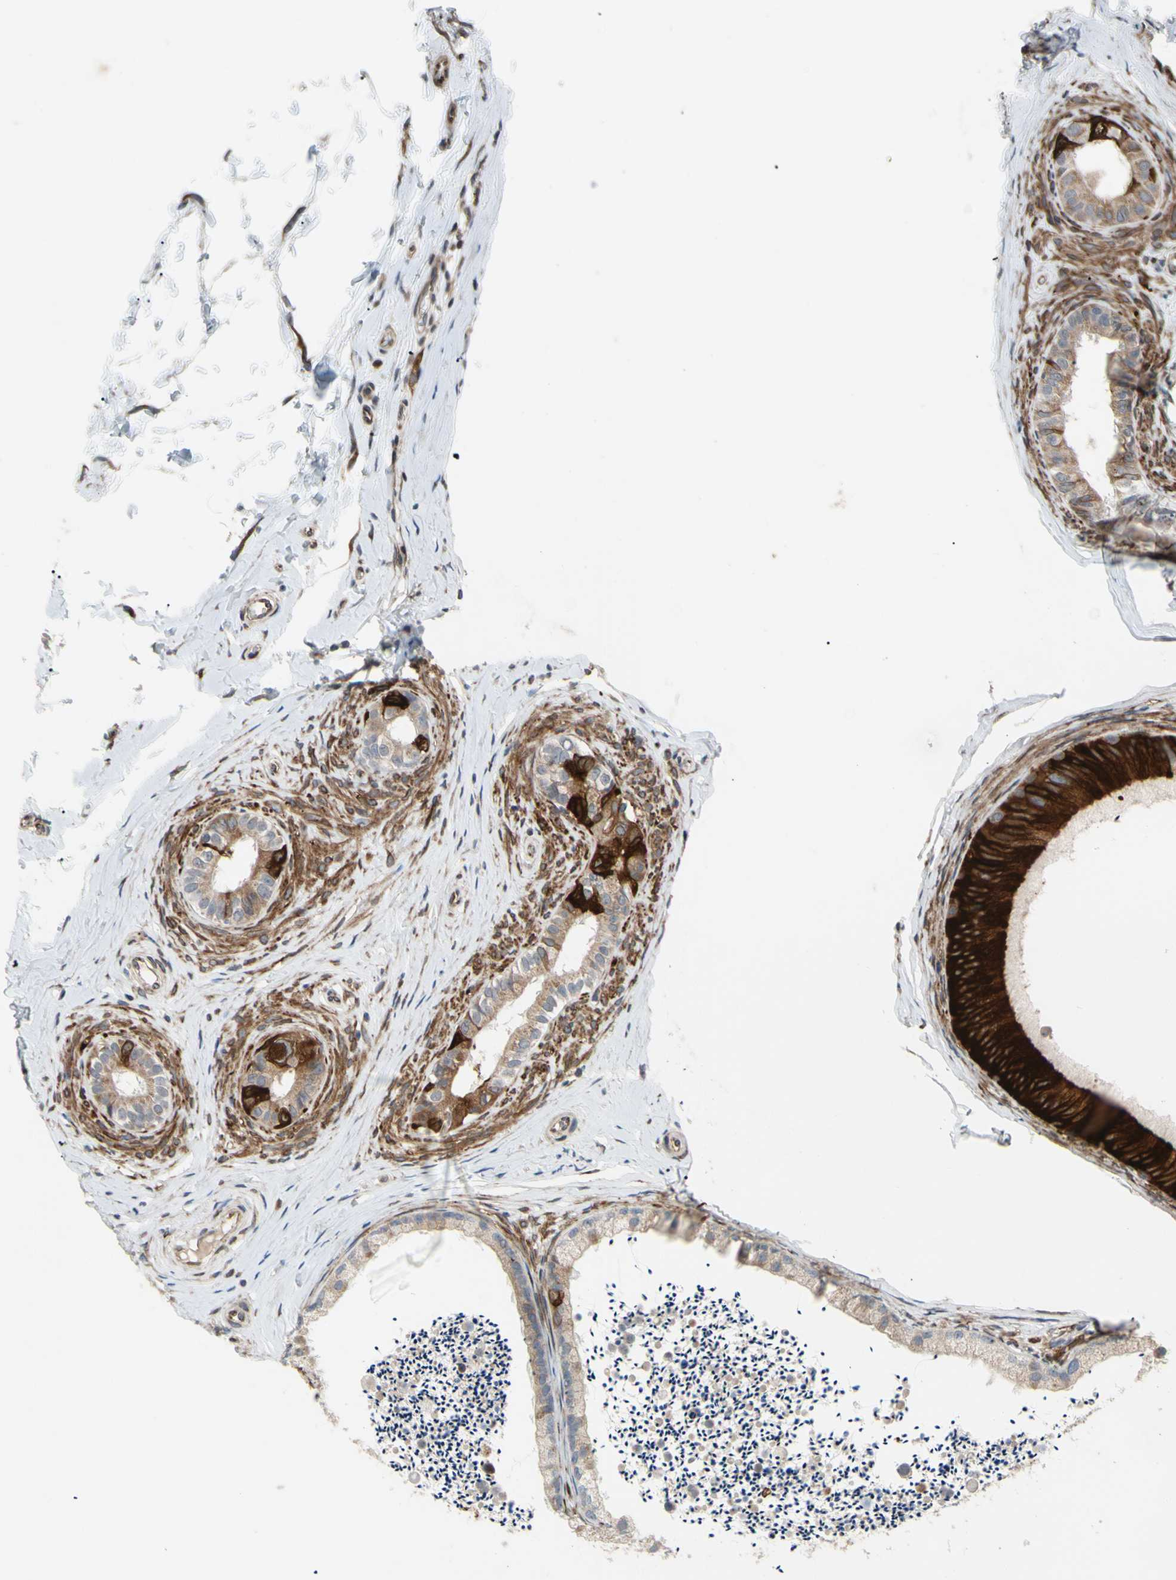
{"staining": {"intensity": "strong", "quantity": ">75%", "location": "cytoplasmic/membranous"}, "tissue": "epididymis", "cell_type": "Glandular cells", "image_type": "normal", "snomed": [{"axis": "morphology", "description": "Normal tissue, NOS"}, {"axis": "topography", "description": "Epididymis"}], "caption": "IHC micrograph of unremarkable epididymis: epididymis stained using immunohistochemistry reveals high levels of strong protein expression localized specifically in the cytoplasmic/membranous of glandular cells, appearing as a cytoplasmic/membranous brown color.", "gene": "PRAF2", "patient": {"sex": "male", "age": 56}}